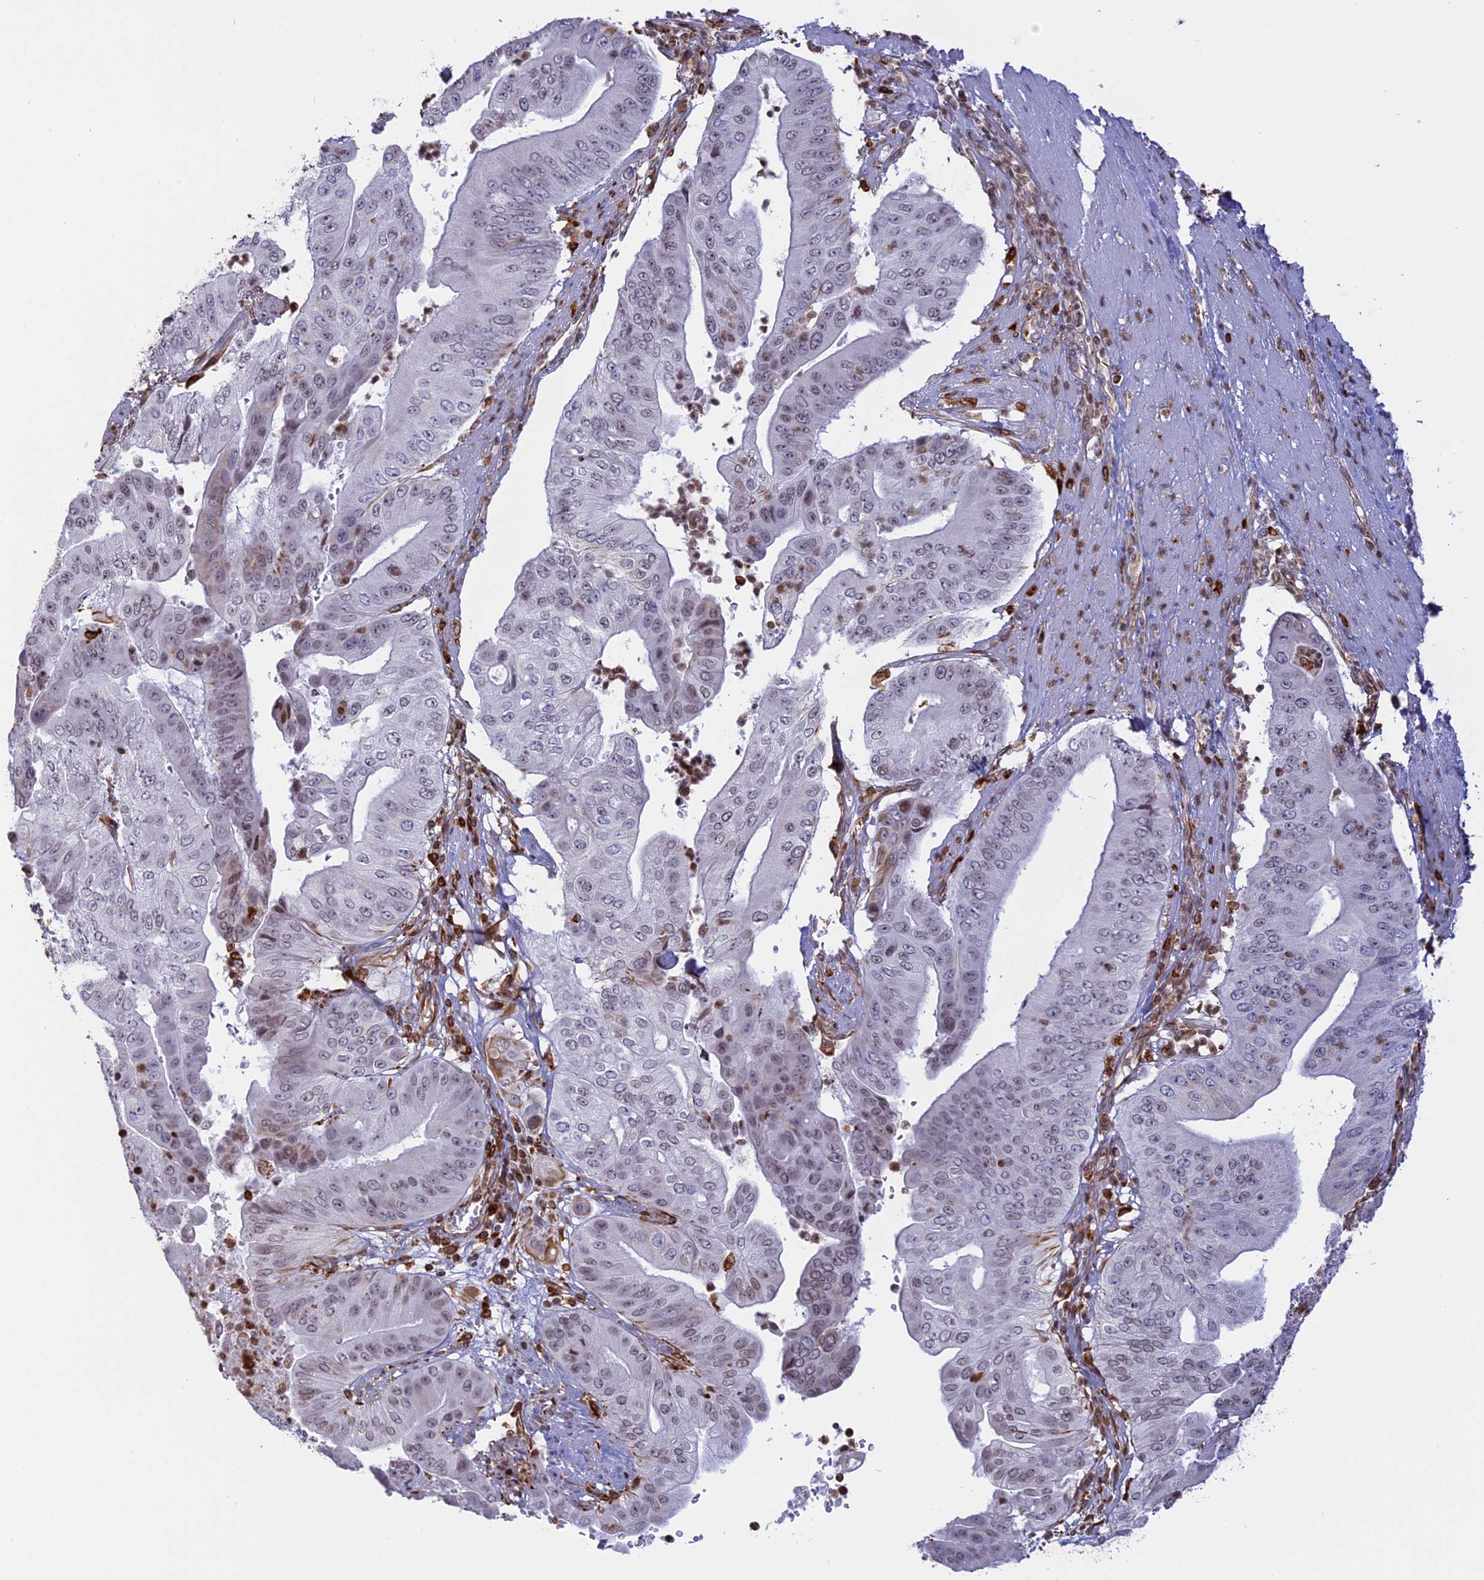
{"staining": {"intensity": "weak", "quantity": "25%-75%", "location": "nuclear"}, "tissue": "pancreatic cancer", "cell_type": "Tumor cells", "image_type": "cancer", "snomed": [{"axis": "morphology", "description": "Adenocarcinoma, NOS"}, {"axis": "topography", "description": "Pancreas"}], "caption": "A micrograph of human adenocarcinoma (pancreatic) stained for a protein demonstrates weak nuclear brown staining in tumor cells.", "gene": "APOBR", "patient": {"sex": "female", "age": 77}}